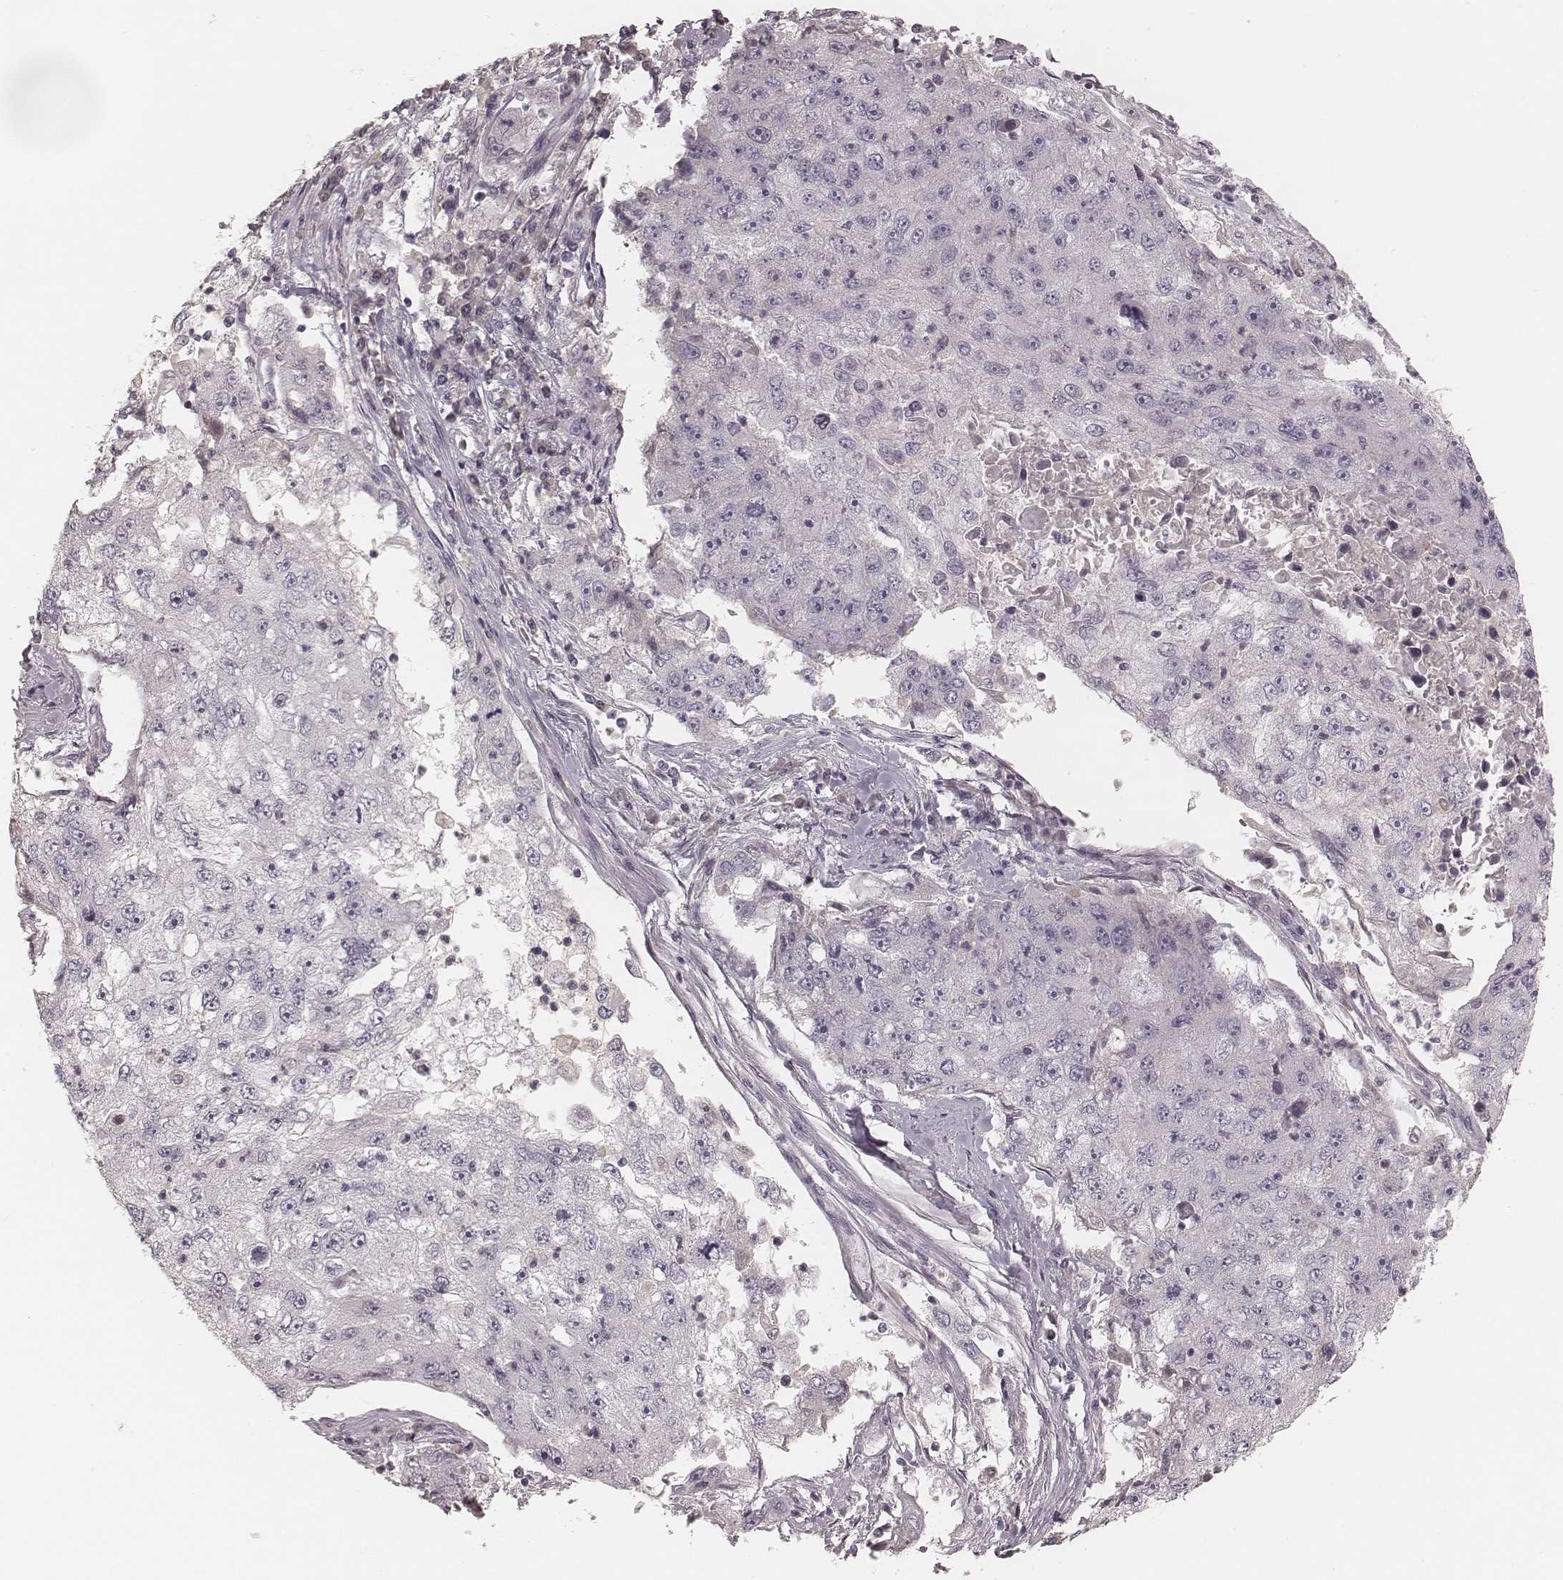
{"staining": {"intensity": "negative", "quantity": "none", "location": "none"}, "tissue": "cervical cancer", "cell_type": "Tumor cells", "image_type": "cancer", "snomed": [{"axis": "morphology", "description": "Squamous cell carcinoma, NOS"}, {"axis": "topography", "description": "Cervix"}], "caption": "A high-resolution photomicrograph shows immunohistochemistry (IHC) staining of cervical squamous cell carcinoma, which shows no significant positivity in tumor cells.", "gene": "SMIM24", "patient": {"sex": "female", "age": 36}}